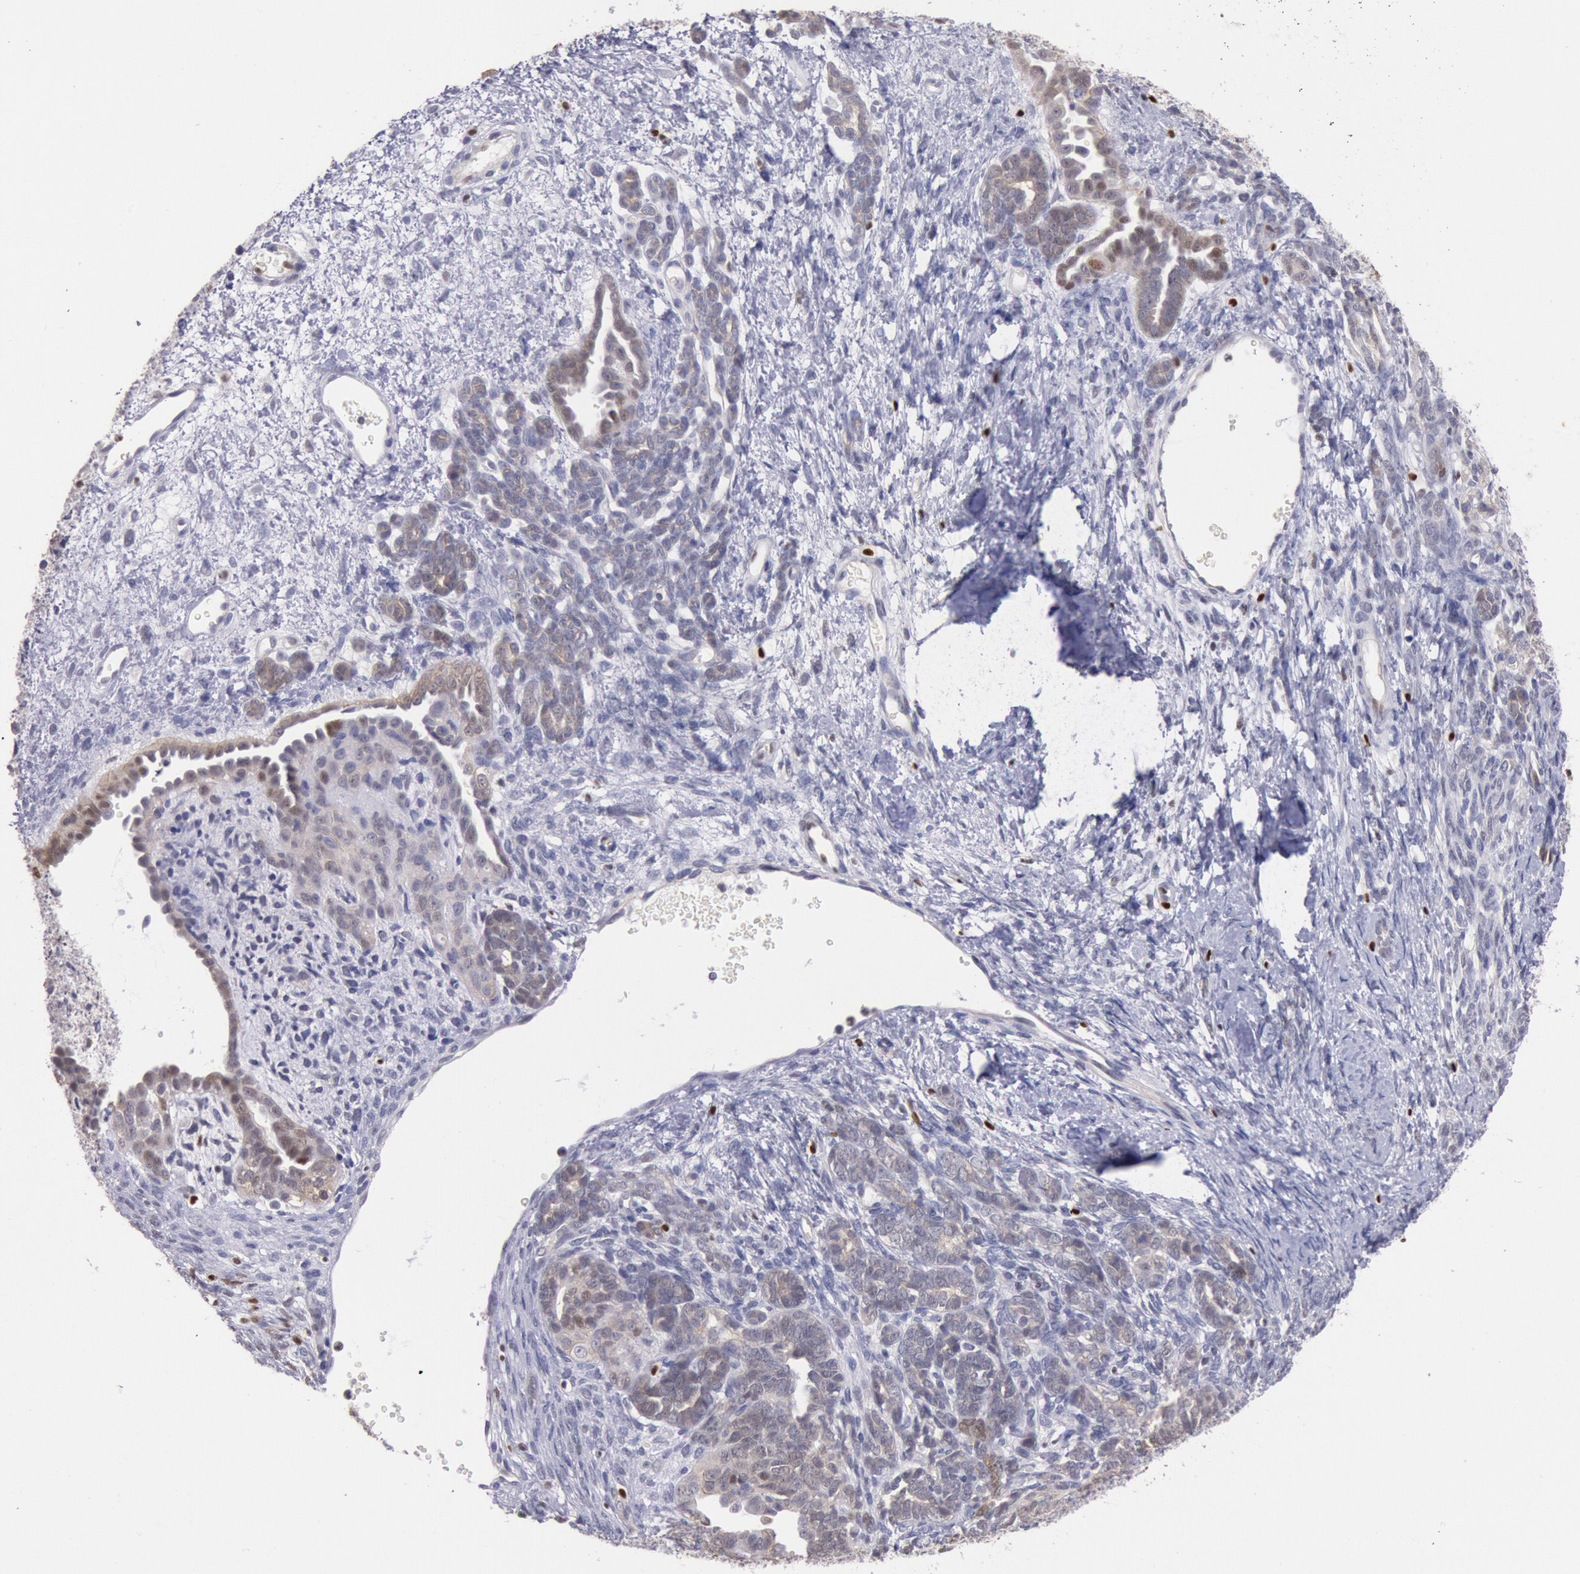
{"staining": {"intensity": "moderate", "quantity": "<25%", "location": "nuclear"}, "tissue": "endometrial cancer", "cell_type": "Tumor cells", "image_type": "cancer", "snomed": [{"axis": "morphology", "description": "Neoplasm, malignant, NOS"}, {"axis": "topography", "description": "Endometrium"}], "caption": "DAB (3,3'-diaminobenzidine) immunohistochemical staining of malignant neoplasm (endometrial) exhibits moderate nuclear protein expression in about <25% of tumor cells.", "gene": "RPS6KA5", "patient": {"sex": "female", "age": 74}}